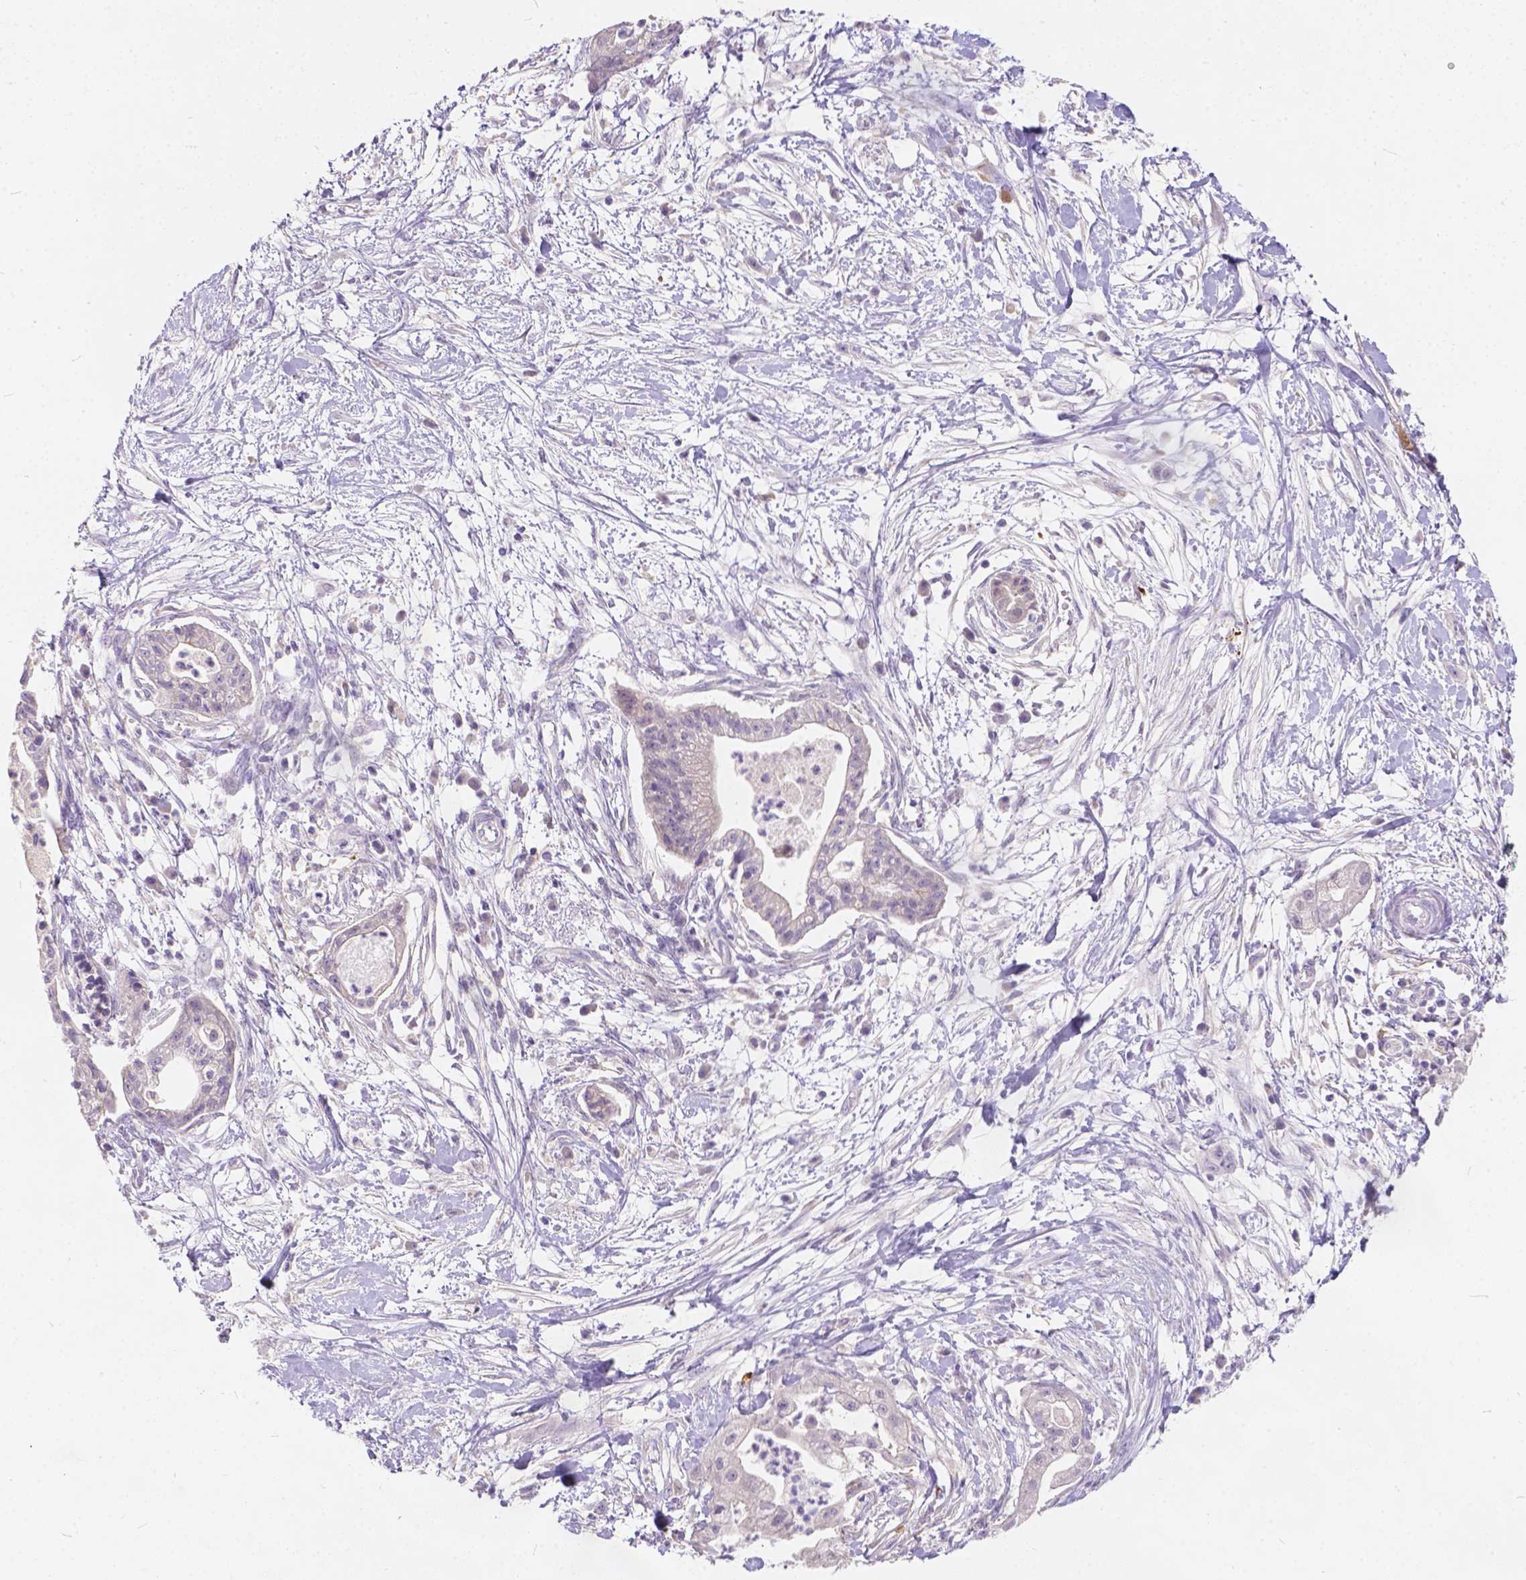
{"staining": {"intensity": "negative", "quantity": "none", "location": "none"}, "tissue": "pancreatic cancer", "cell_type": "Tumor cells", "image_type": "cancer", "snomed": [{"axis": "morphology", "description": "Normal tissue, NOS"}, {"axis": "morphology", "description": "Adenocarcinoma, NOS"}, {"axis": "topography", "description": "Lymph node"}, {"axis": "topography", "description": "Pancreas"}], "caption": "This is an immunohistochemistry (IHC) micrograph of human pancreatic cancer (adenocarcinoma). There is no staining in tumor cells.", "gene": "PEX11G", "patient": {"sex": "female", "age": 58}}